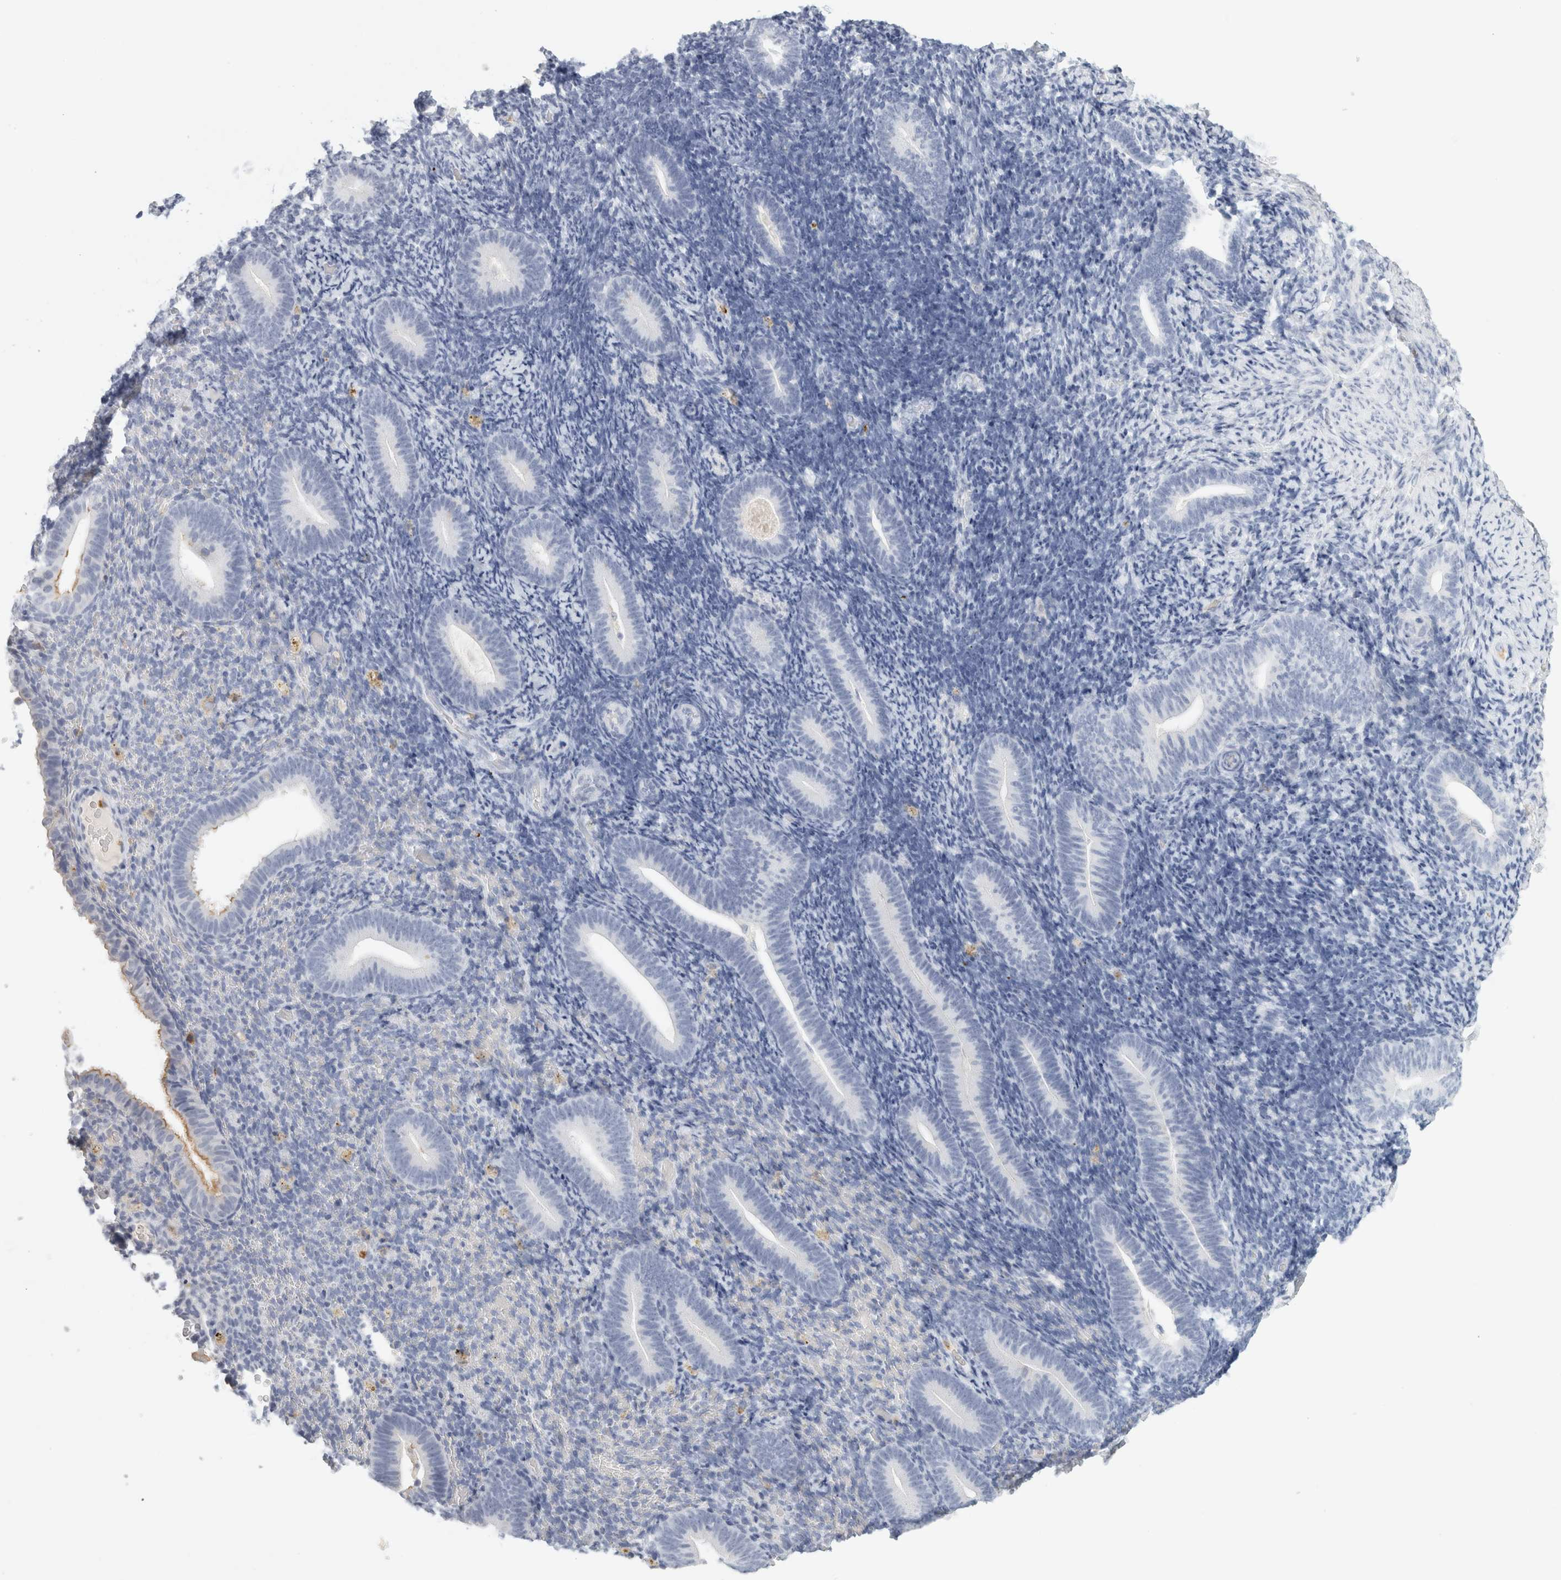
{"staining": {"intensity": "negative", "quantity": "none", "location": "none"}, "tissue": "endometrium", "cell_type": "Cells in endometrial stroma", "image_type": "normal", "snomed": [{"axis": "morphology", "description": "Normal tissue, NOS"}, {"axis": "topography", "description": "Endometrium"}], "caption": "The immunohistochemistry histopathology image has no significant positivity in cells in endometrial stroma of endometrium.", "gene": "FGL2", "patient": {"sex": "female", "age": 51}}